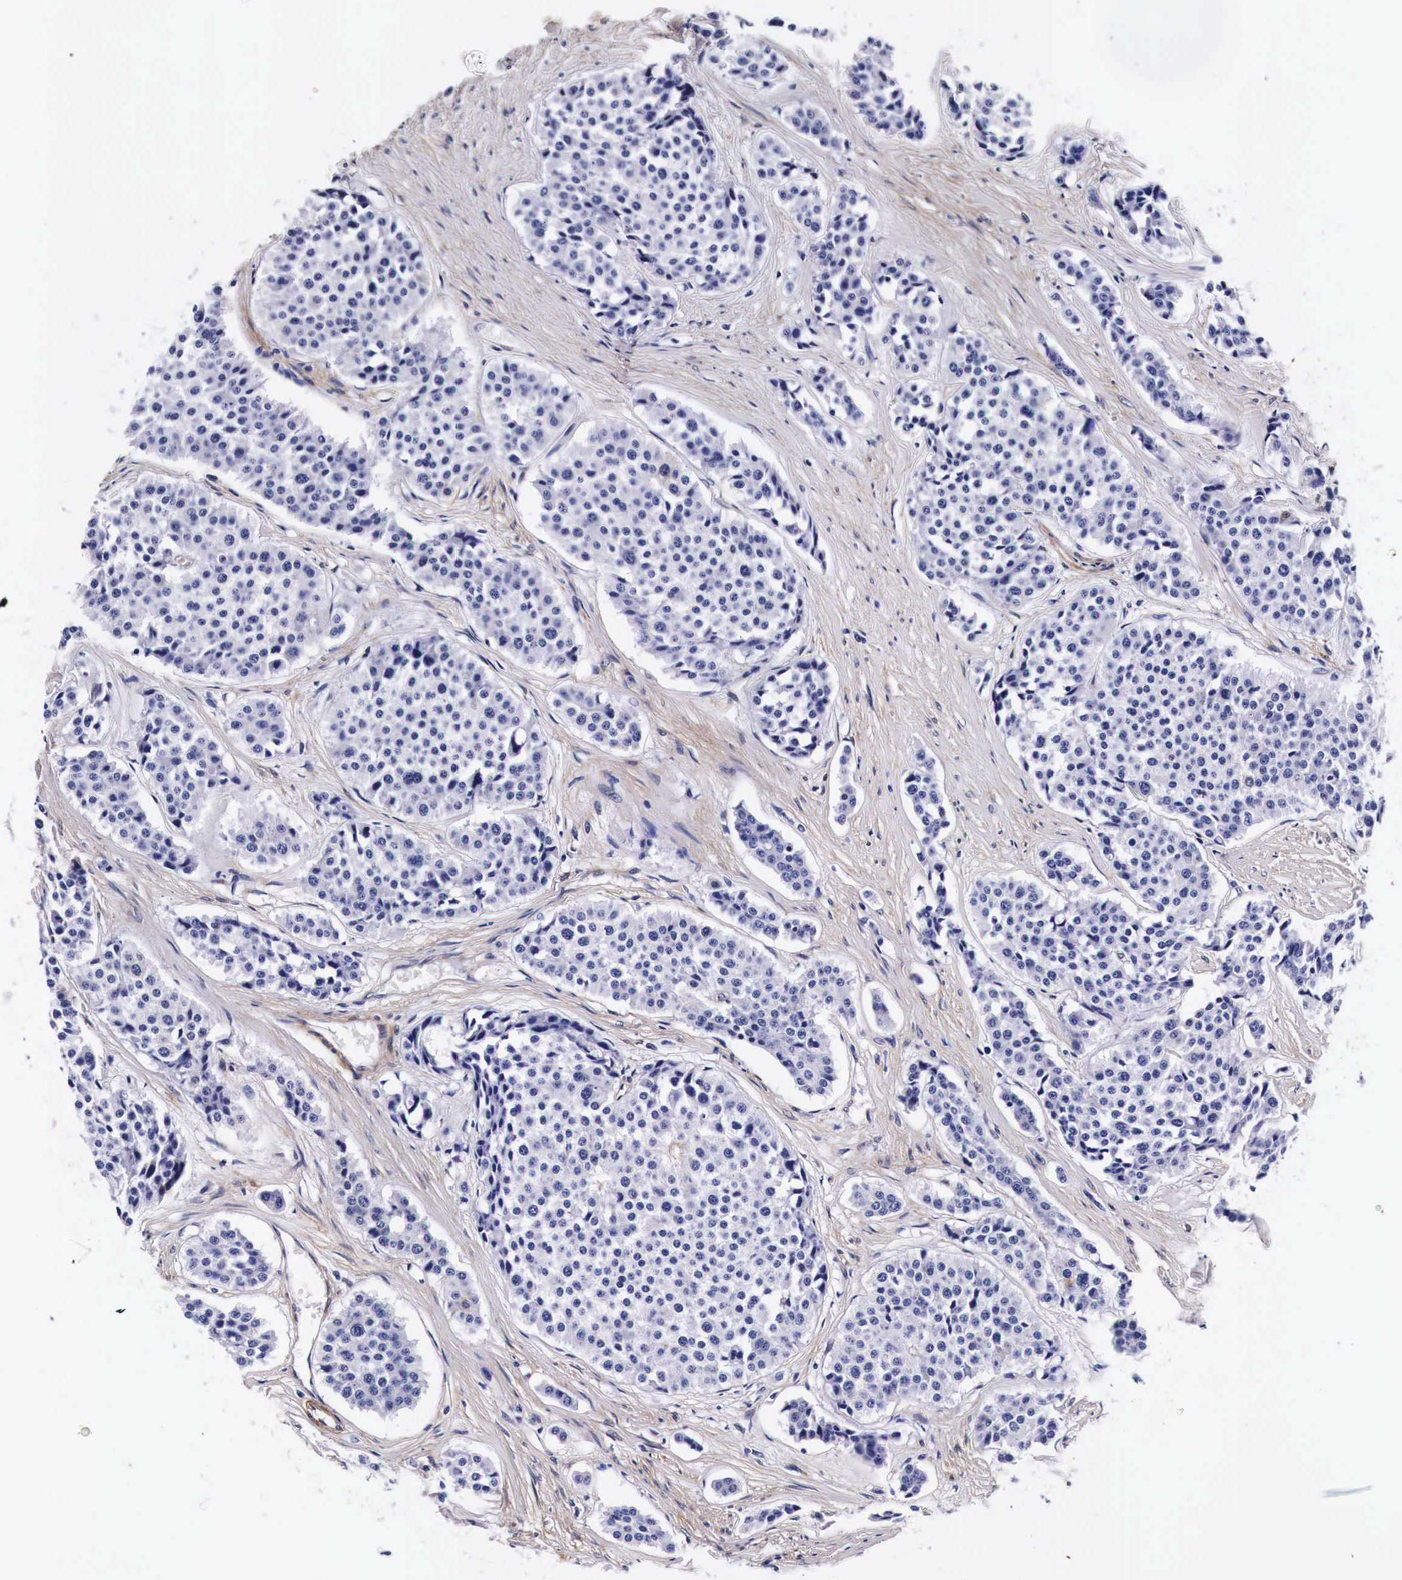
{"staining": {"intensity": "negative", "quantity": "none", "location": "none"}, "tissue": "carcinoid", "cell_type": "Tumor cells", "image_type": "cancer", "snomed": [{"axis": "morphology", "description": "Carcinoid, malignant, NOS"}, {"axis": "topography", "description": "Small intestine"}], "caption": "An image of human carcinoid (malignant) is negative for staining in tumor cells.", "gene": "HSPB1", "patient": {"sex": "male", "age": 60}}